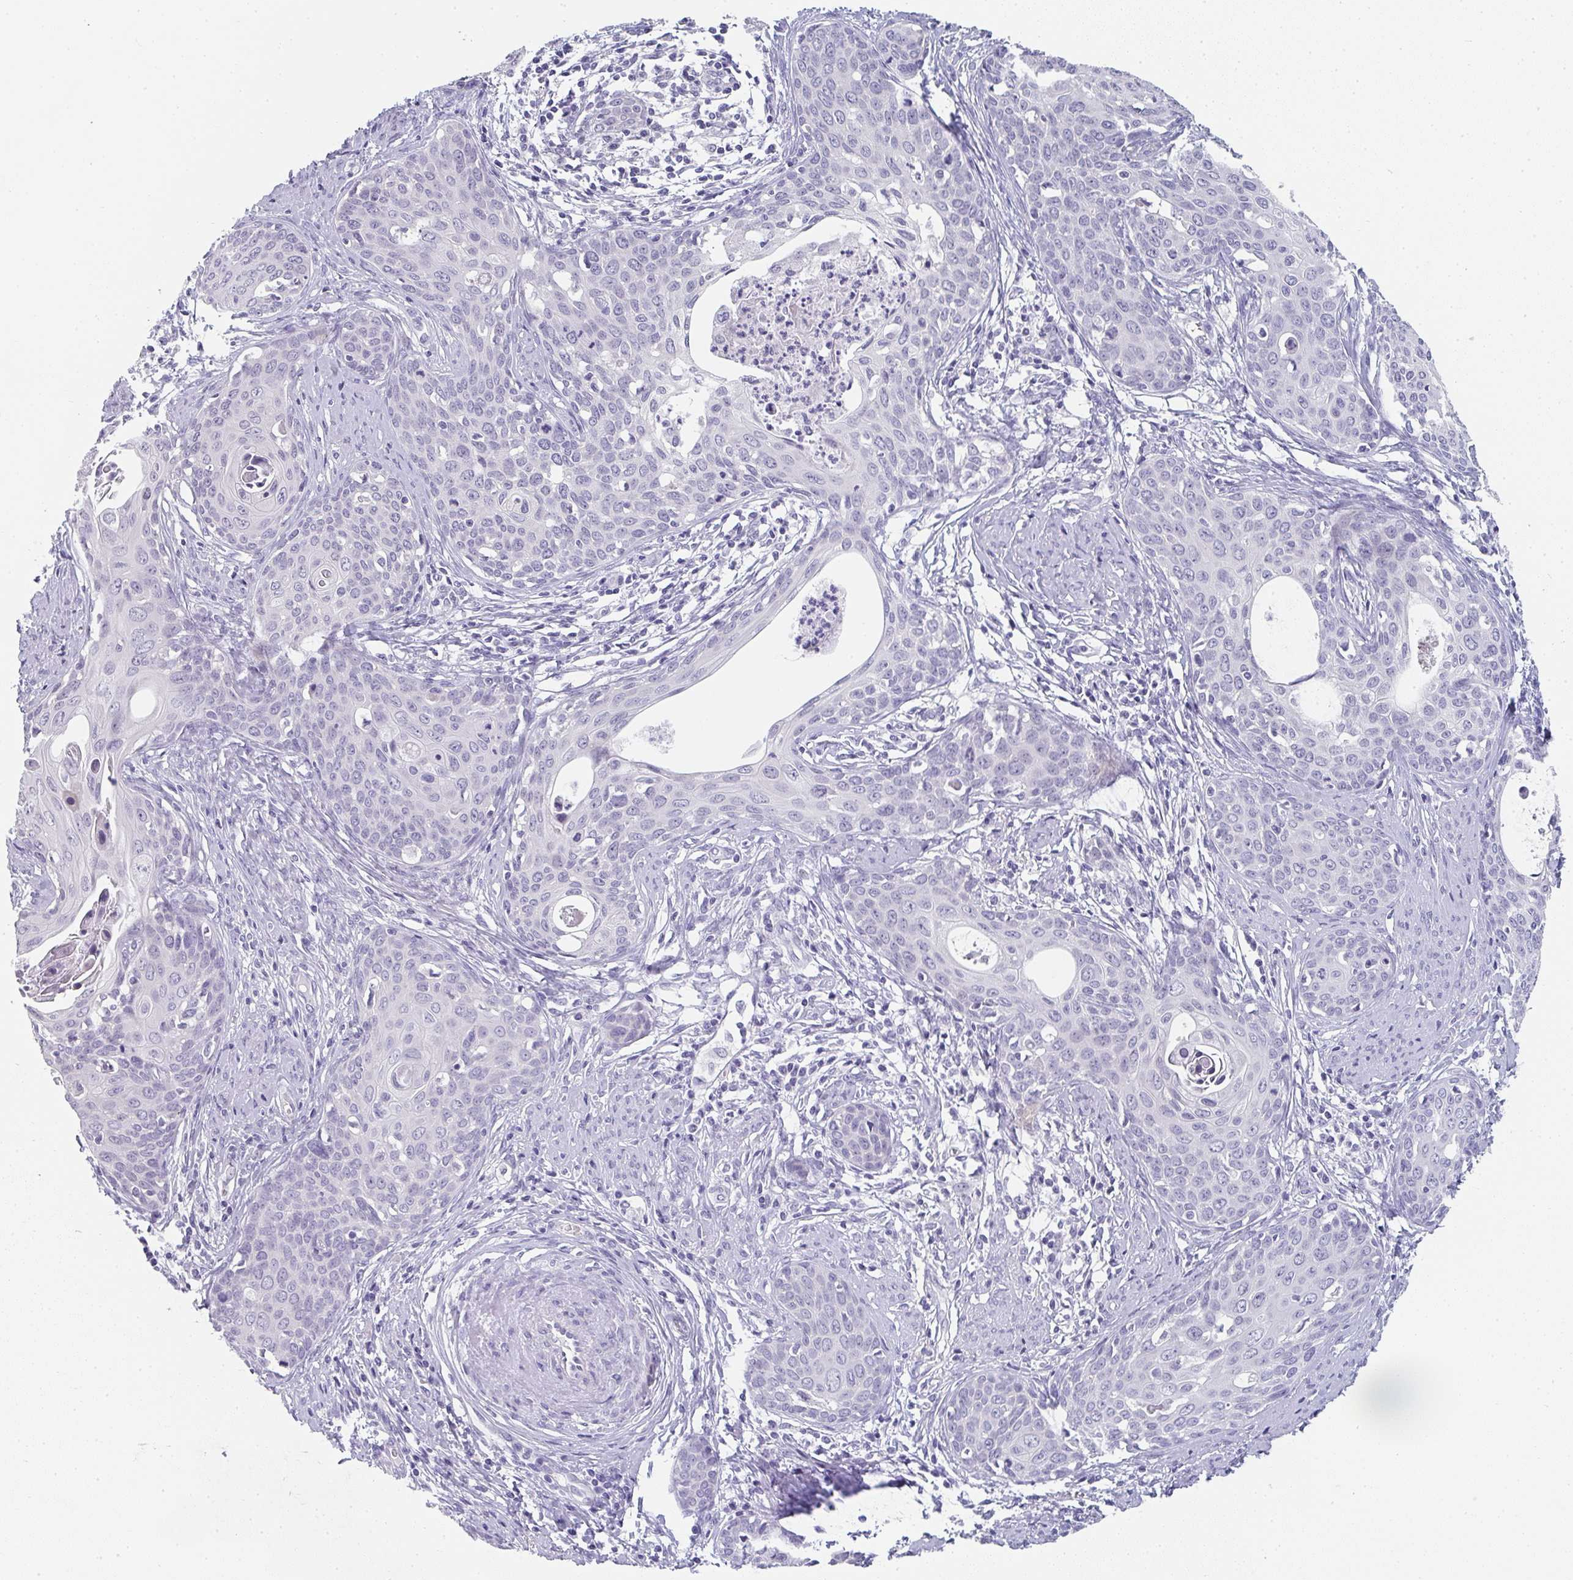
{"staining": {"intensity": "negative", "quantity": "none", "location": "none"}, "tissue": "cervical cancer", "cell_type": "Tumor cells", "image_type": "cancer", "snomed": [{"axis": "morphology", "description": "Squamous cell carcinoma, NOS"}, {"axis": "topography", "description": "Cervix"}], "caption": "Tumor cells show no significant protein staining in cervical squamous cell carcinoma.", "gene": "NEU2", "patient": {"sex": "female", "age": 46}}